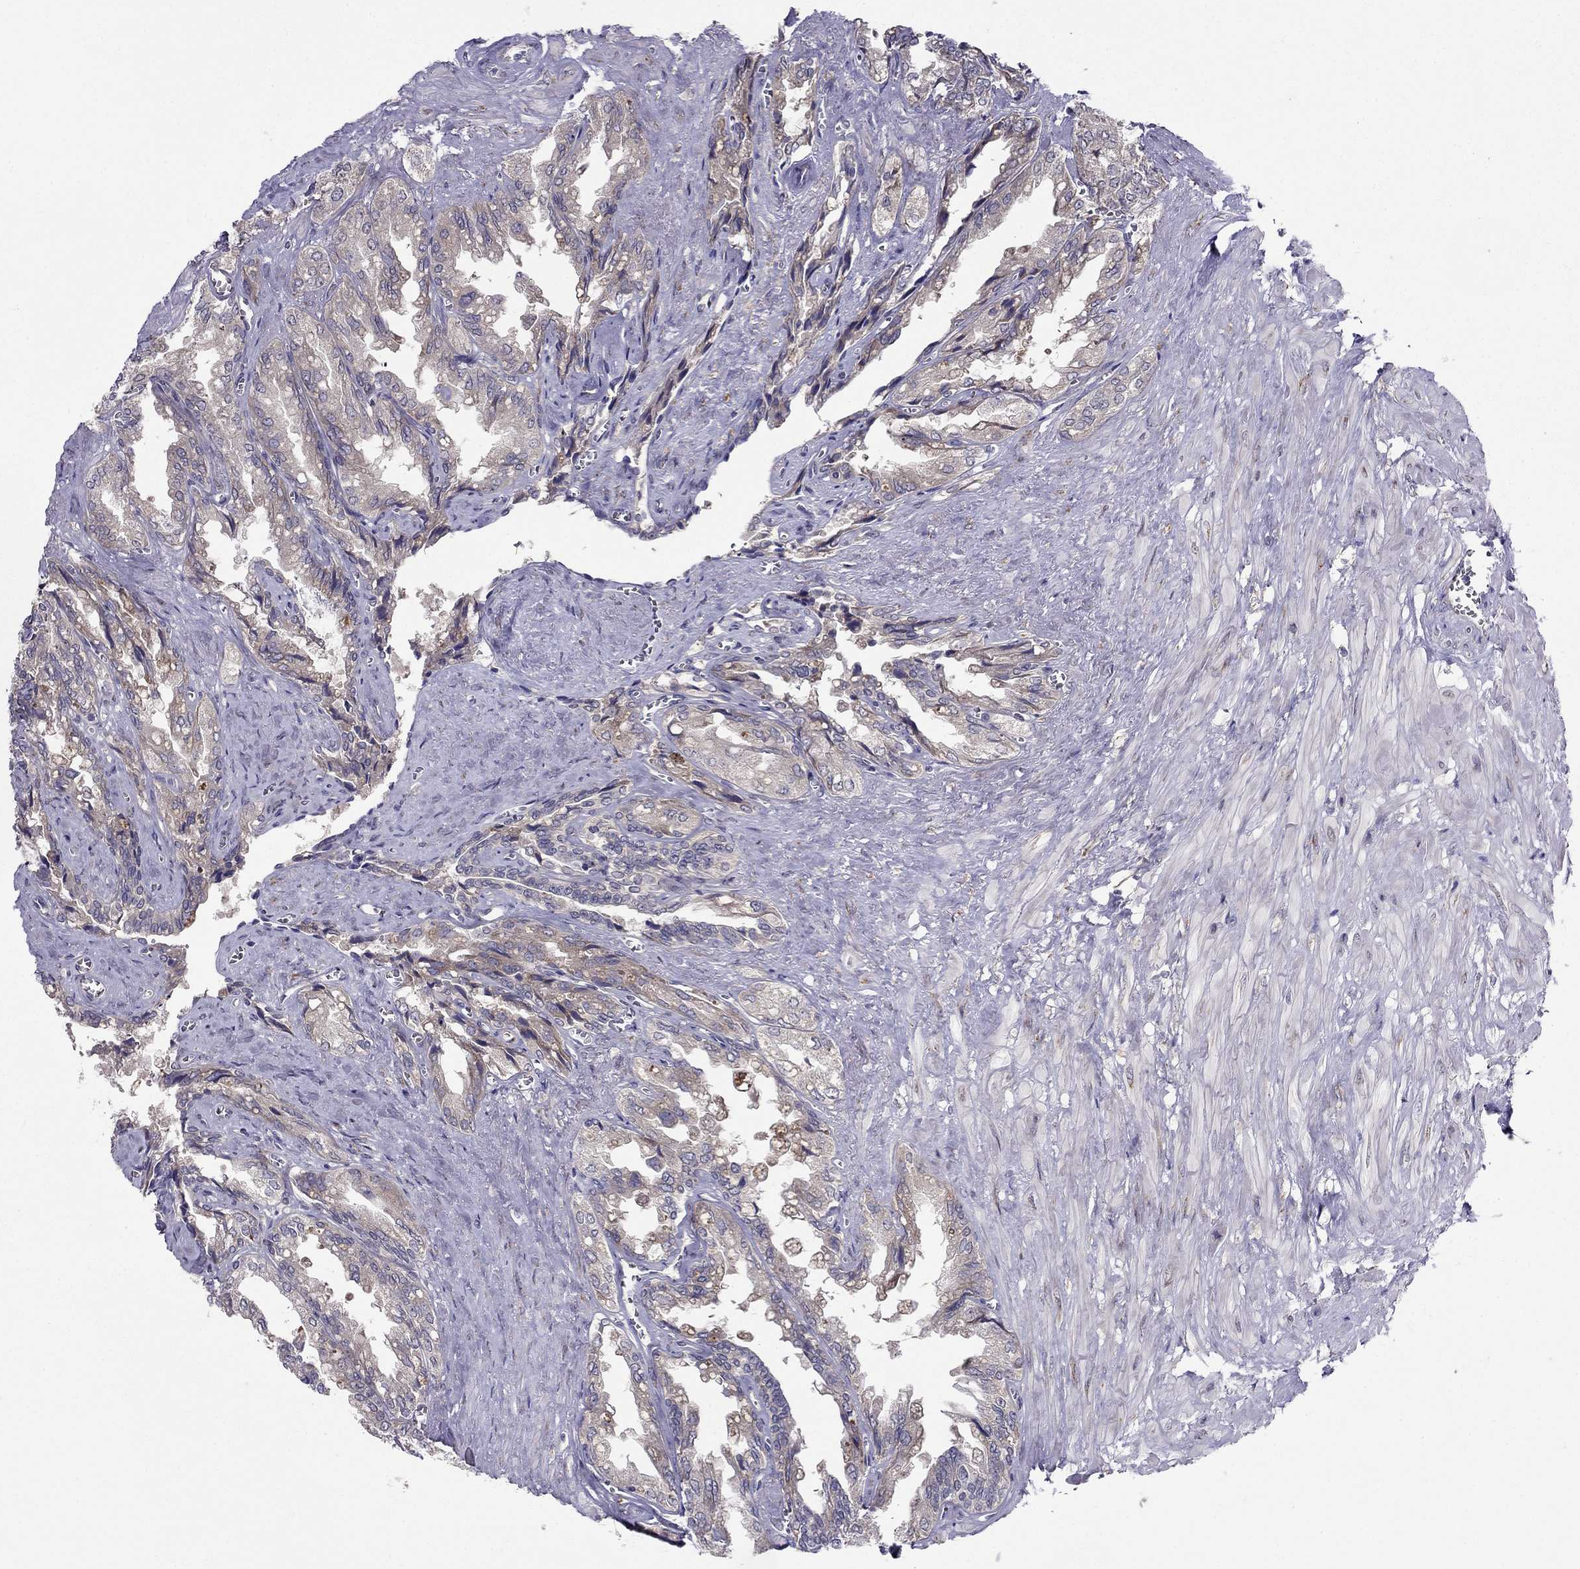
{"staining": {"intensity": "moderate", "quantity": "<25%", "location": "cytoplasmic/membranous"}, "tissue": "seminal vesicle", "cell_type": "Glandular cells", "image_type": "normal", "snomed": [{"axis": "morphology", "description": "Normal tissue, NOS"}, {"axis": "topography", "description": "Seminal veicle"}], "caption": "Brown immunohistochemical staining in normal human seminal vesicle displays moderate cytoplasmic/membranous expression in about <25% of glandular cells.", "gene": "ARHGEF28", "patient": {"sex": "male", "age": 67}}